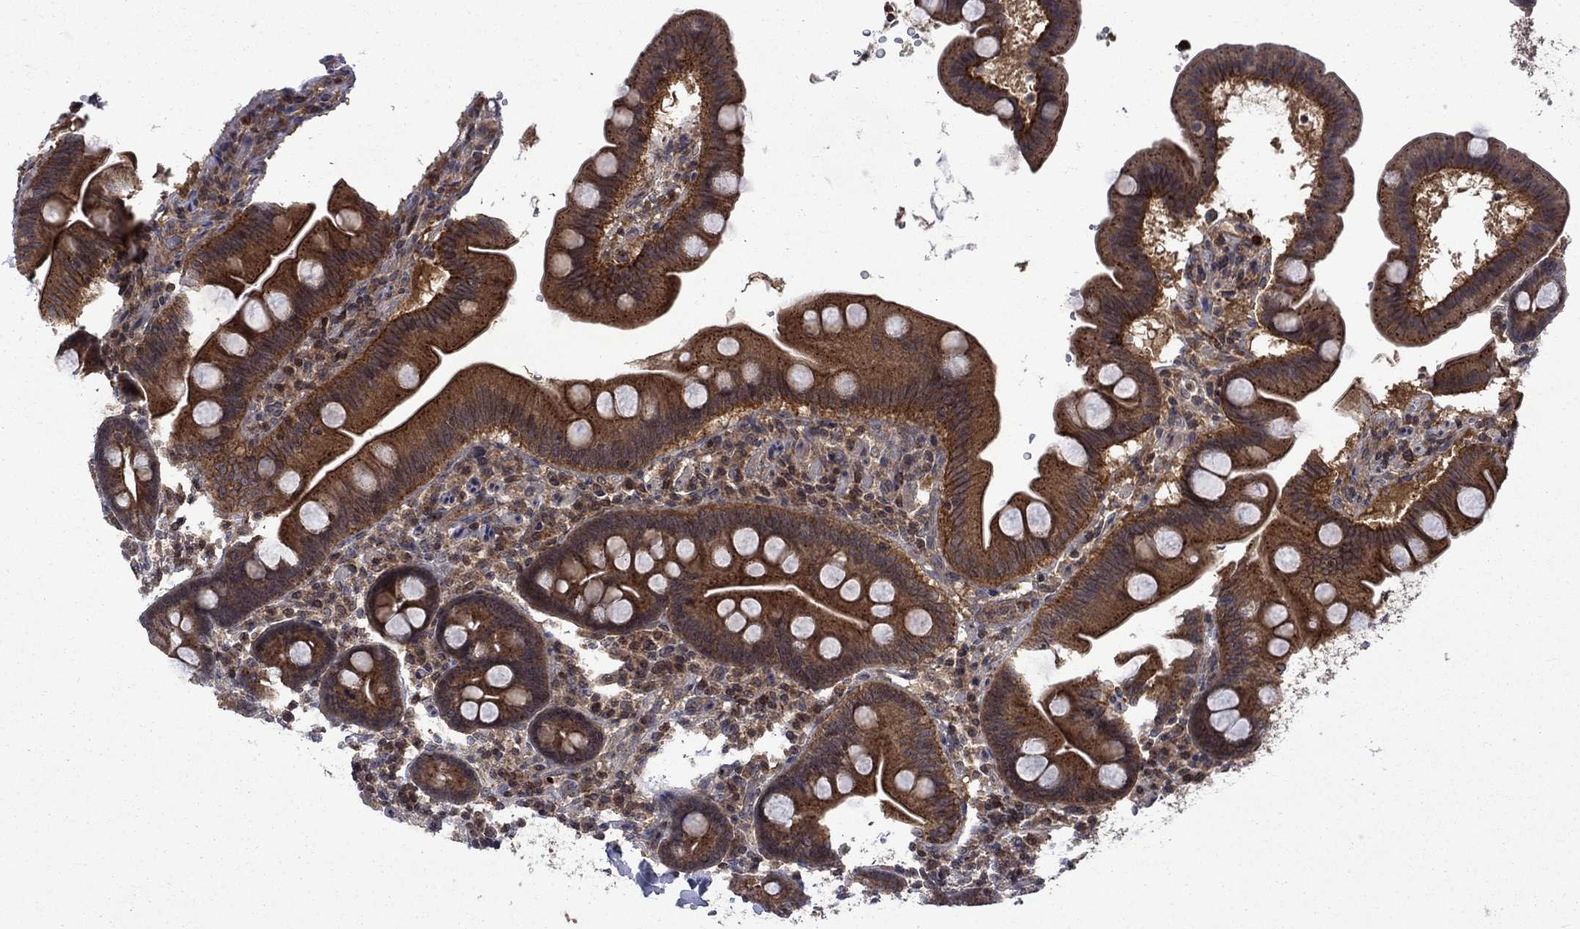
{"staining": {"intensity": "moderate", "quantity": ">75%", "location": "cytoplasmic/membranous"}, "tissue": "duodenum", "cell_type": "Glandular cells", "image_type": "normal", "snomed": [{"axis": "morphology", "description": "Normal tissue, NOS"}, {"axis": "topography", "description": "Duodenum"}], "caption": "IHC histopathology image of unremarkable duodenum: human duodenum stained using IHC exhibits medium levels of moderate protein expression localized specifically in the cytoplasmic/membranous of glandular cells, appearing as a cytoplasmic/membranous brown color.", "gene": "TMEM33", "patient": {"sex": "male", "age": 59}}